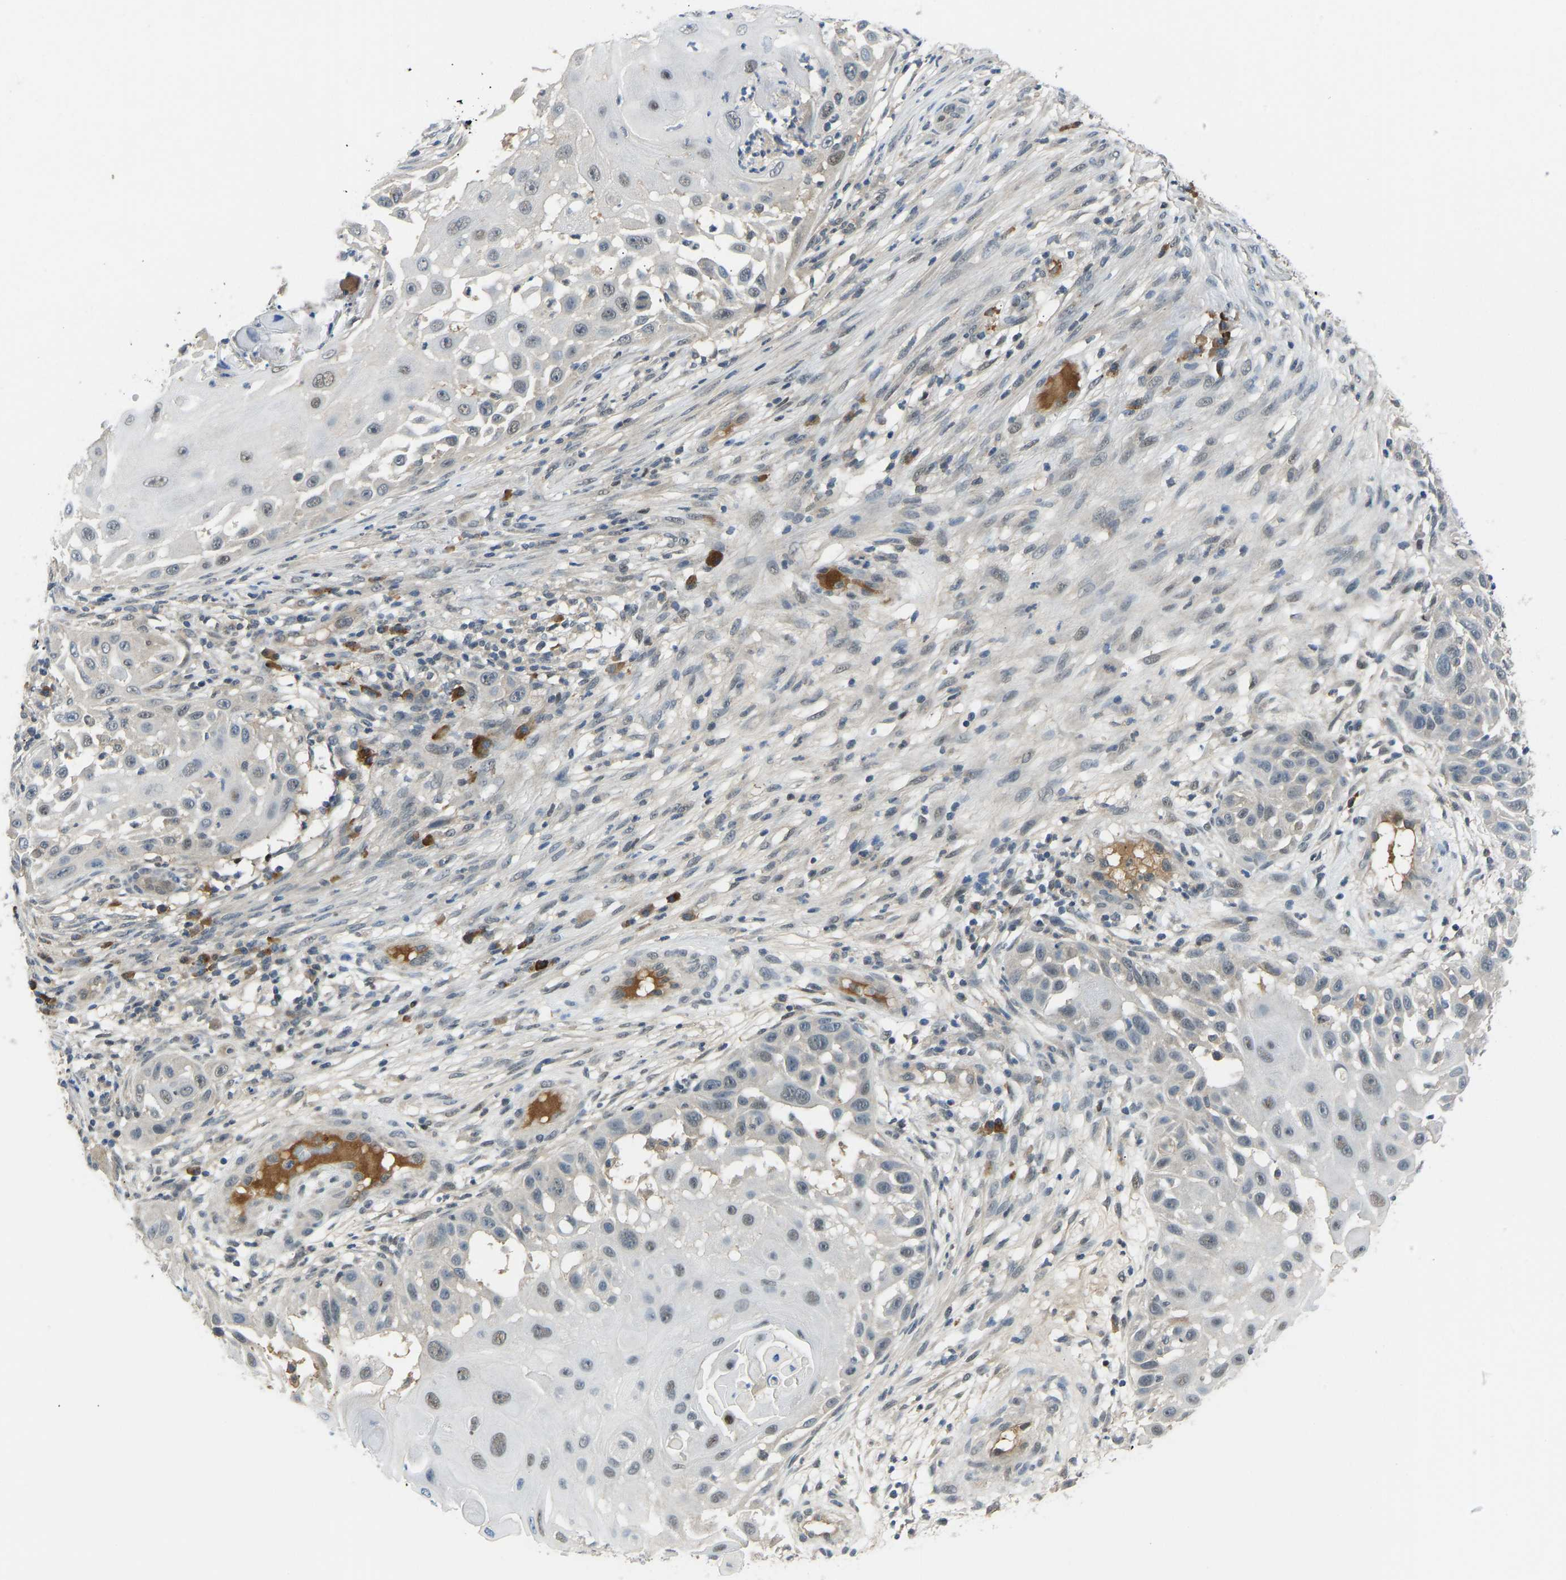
{"staining": {"intensity": "negative", "quantity": "none", "location": "none"}, "tissue": "skin cancer", "cell_type": "Tumor cells", "image_type": "cancer", "snomed": [{"axis": "morphology", "description": "Squamous cell carcinoma, NOS"}, {"axis": "topography", "description": "Skin"}], "caption": "Tumor cells are negative for brown protein staining in skin cancer.", "gene": "ZNF251", "patient": {"sex": "female", "age": 44}}